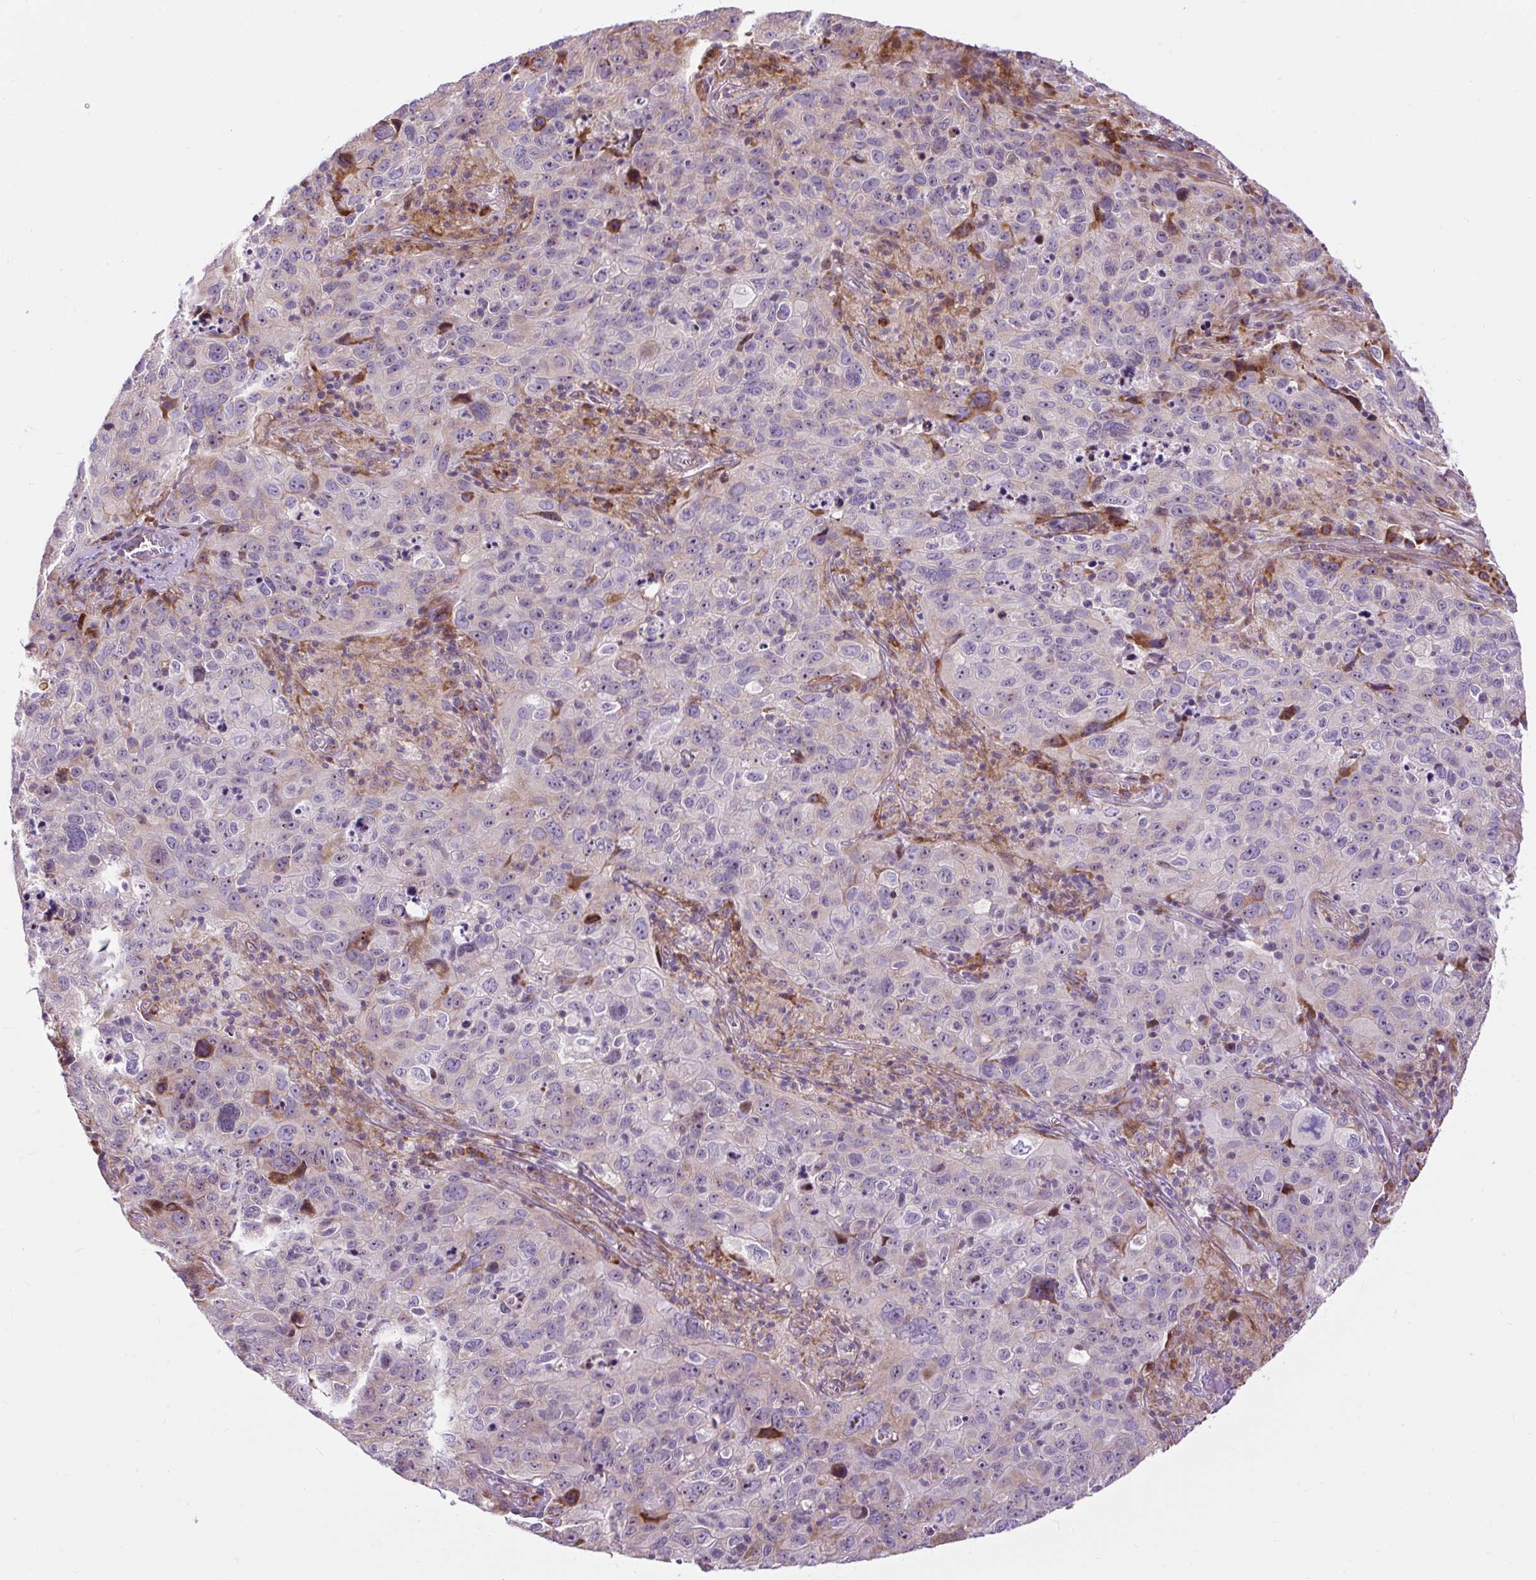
{"staining": {"intensity": "moderate", "quantity": "<25%", "location": "cytoplasmic/membranous"}, "tissue": "cervical cancer", "cell_type": "Tumor cells", "image_type": "cancer", "snomed": [{"axis": "morphology", "description": "Squamous cell carcinoma, NOS"}, {"axis": "topography", "description": "Cervix"}], "caption": "Squamous cell carcinoma (cervical) was stained to show a protein in brown. There is low levels of moderate cytoplasmic/membranous expression in about <25% of tumor cells. (IHC, brightfield microscopy, high magnification).", "gene": "CISD3", "patient": {"sex": "female", "age": 44}}